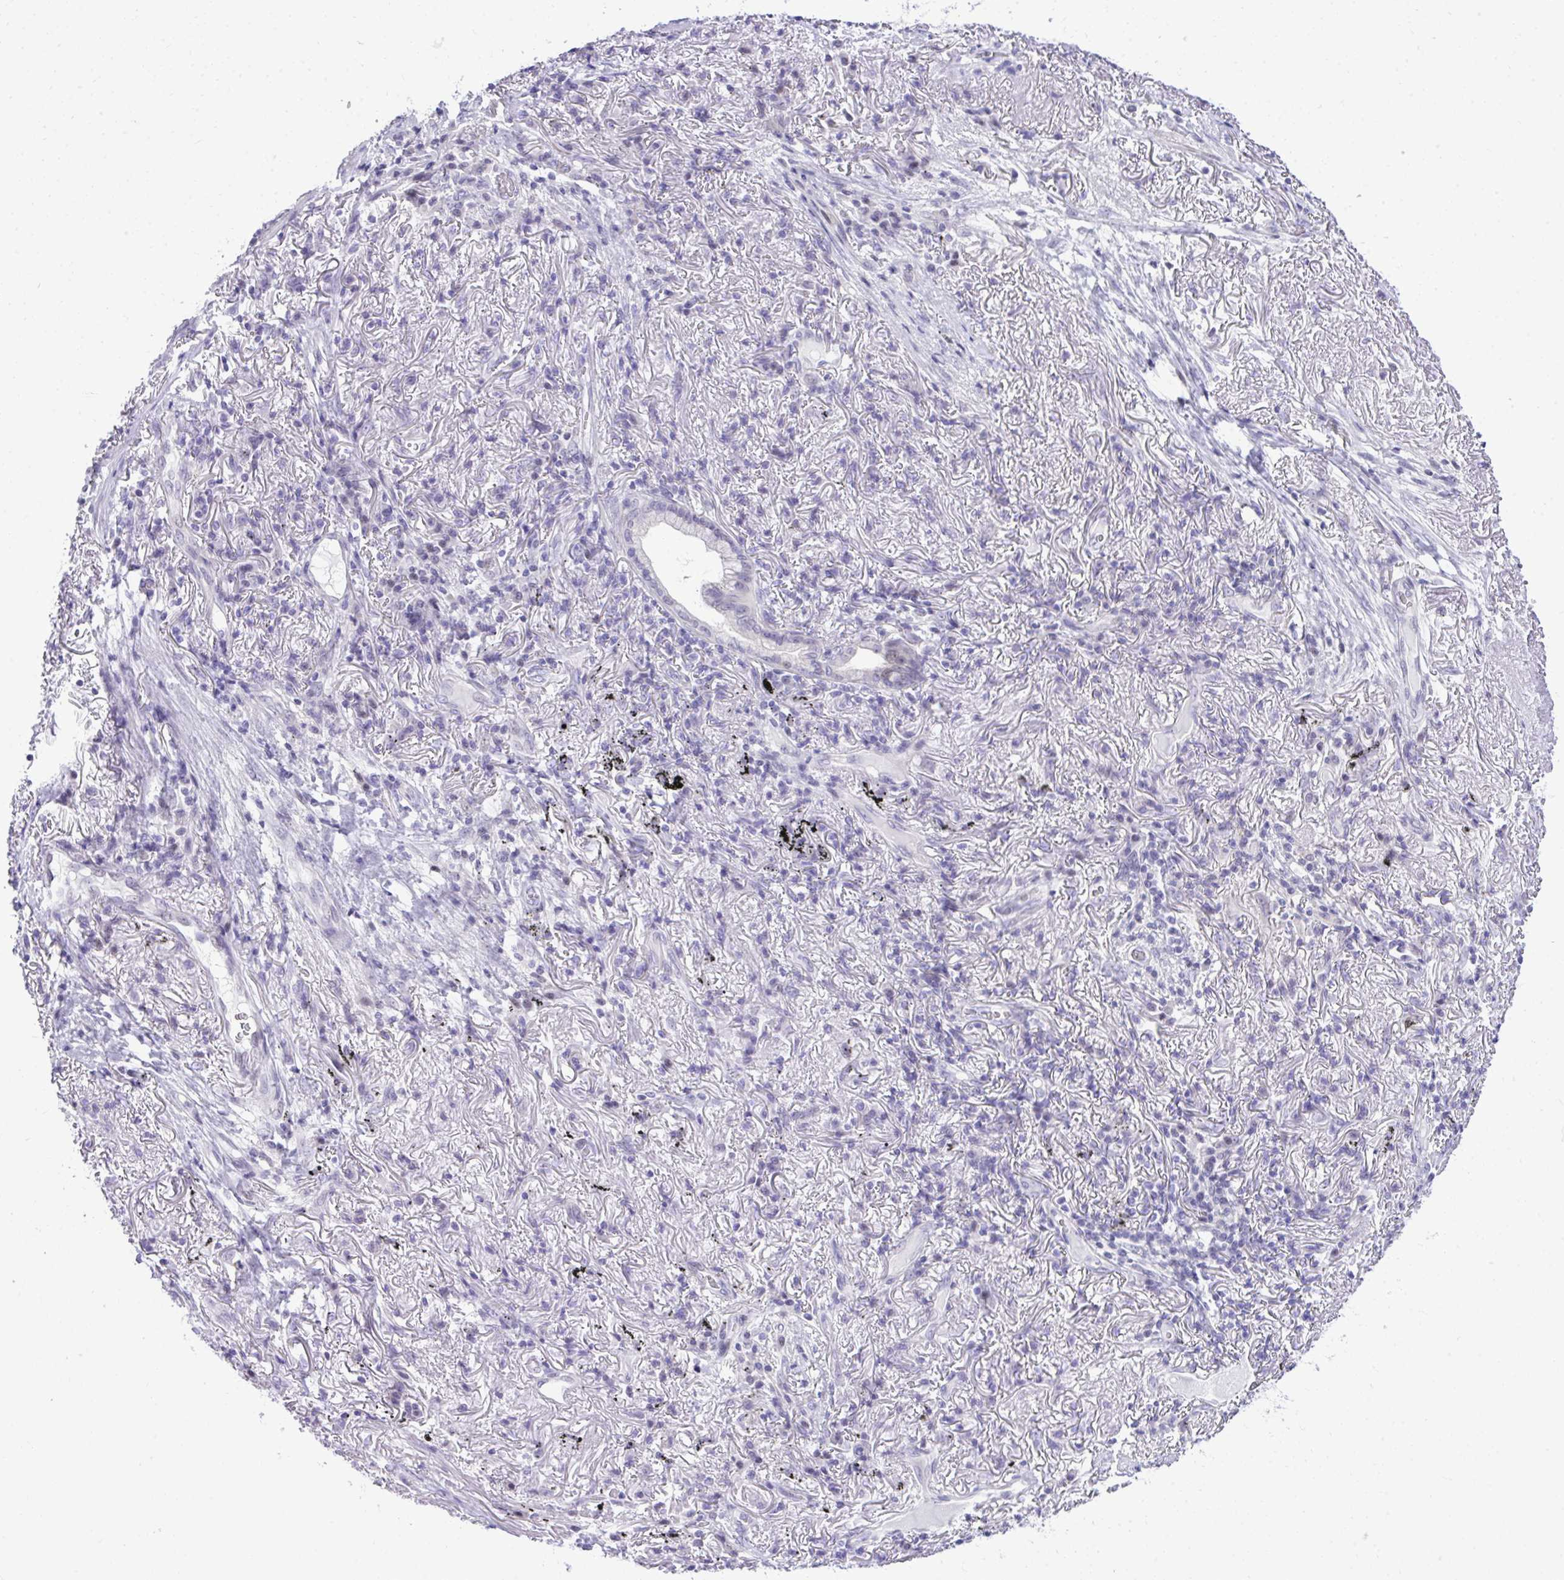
{"staining": {"intensity": "negative", "quantity": "none", "location": "none"}, "tissue": "lung cancer", "cell_type": "Tumor cells", "image_type": "cancer", "snomed": [{"axis": "morphology", "description": "Adenocarcinoma, NOS"}, {"axis": "topography", "description": "Lung"}], "caption": "This is an immunohistochemistry histopathology image of lung cancer (adenocarcinoma). There is no positivity in tumor cells.", "gene": "EID3", "patient": {"sex": "male", "age": 77}}